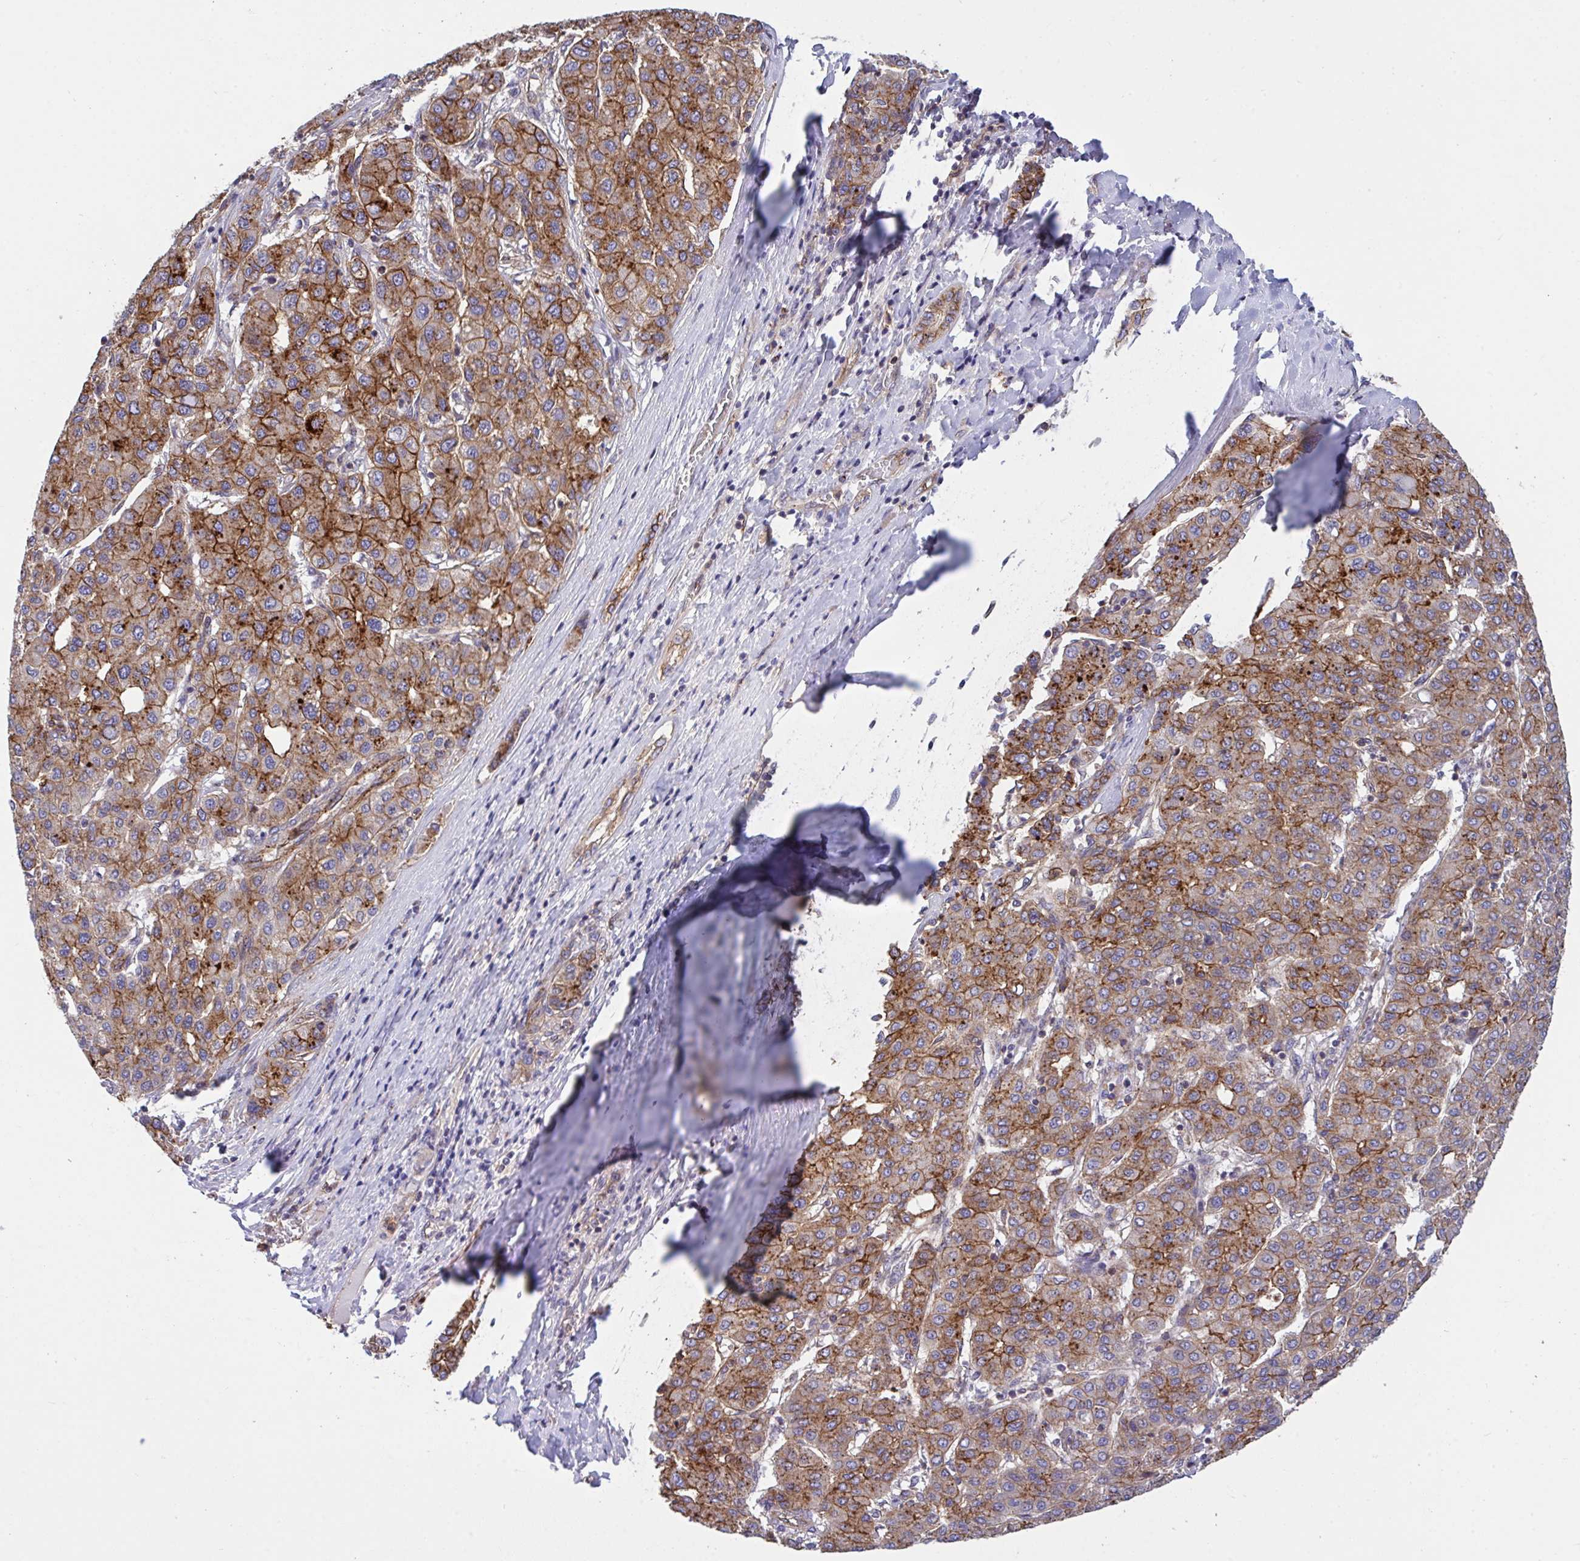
{"staining": {"intensity": "strong", "quantity": "25%-75%", "location": "cytoplasmic/membranous"}, "tissue": "liver cancer", "cell_type": "Tumor cells", "image_type": "cancer", "snomed": [{"axis": "morphology", "description": "Carcinoma, Hepatocellular, NOS"}, {"axis": "topography", "description": "Liver"}], "caption": "Immunohistochemical staining of human liver cancer displays strong cytoplasmic/membranous protein positivity in approximately 25%-75% of tumor cells.", "gene": "C4orf36", "patient": {"sex": "male", "age": 65}}